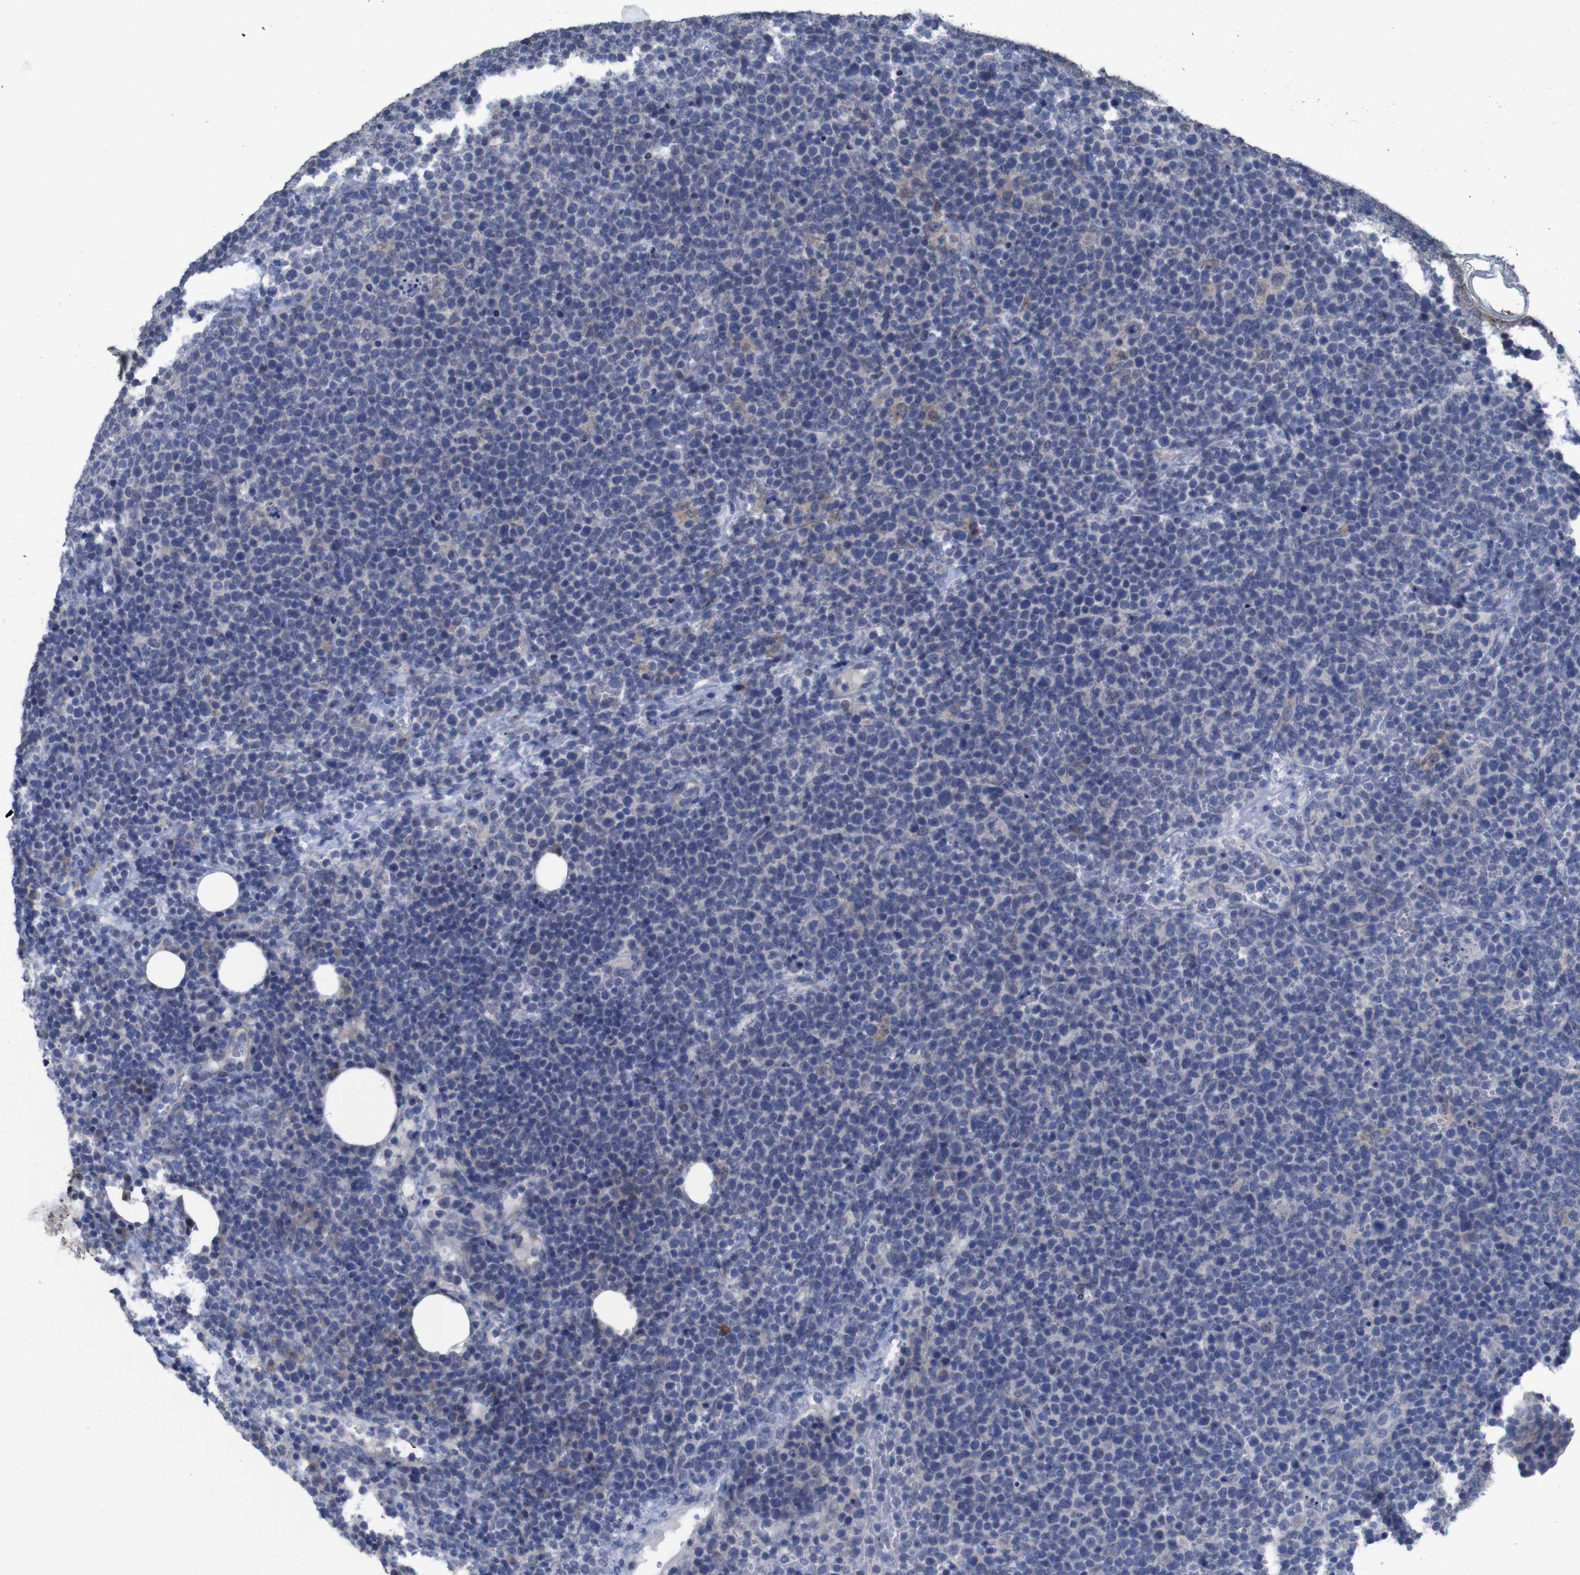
{"staining": {"intensity": "weak", "quantity": "<25%", "location": "cytoplasmic/membranous"}, "tissue": "lymphoma", "cell_type": "Tumor cells", "image_type": "cancer", "snomed": [{"axis": "morphology", "description": "Malignant lymphoma, non-Hodgkin's type, High grade"}, {"axis": "topography", "description": "Lymph node"}], "caption": "Lymphoma was stained to show a protein in brown. There is no significant expression in tumor cells. (Brightfield microscopy of DAB immunohistochemistry at high magnification).", "gene": "CLDN18", "patient": {"sex": "male", "age": 61}}